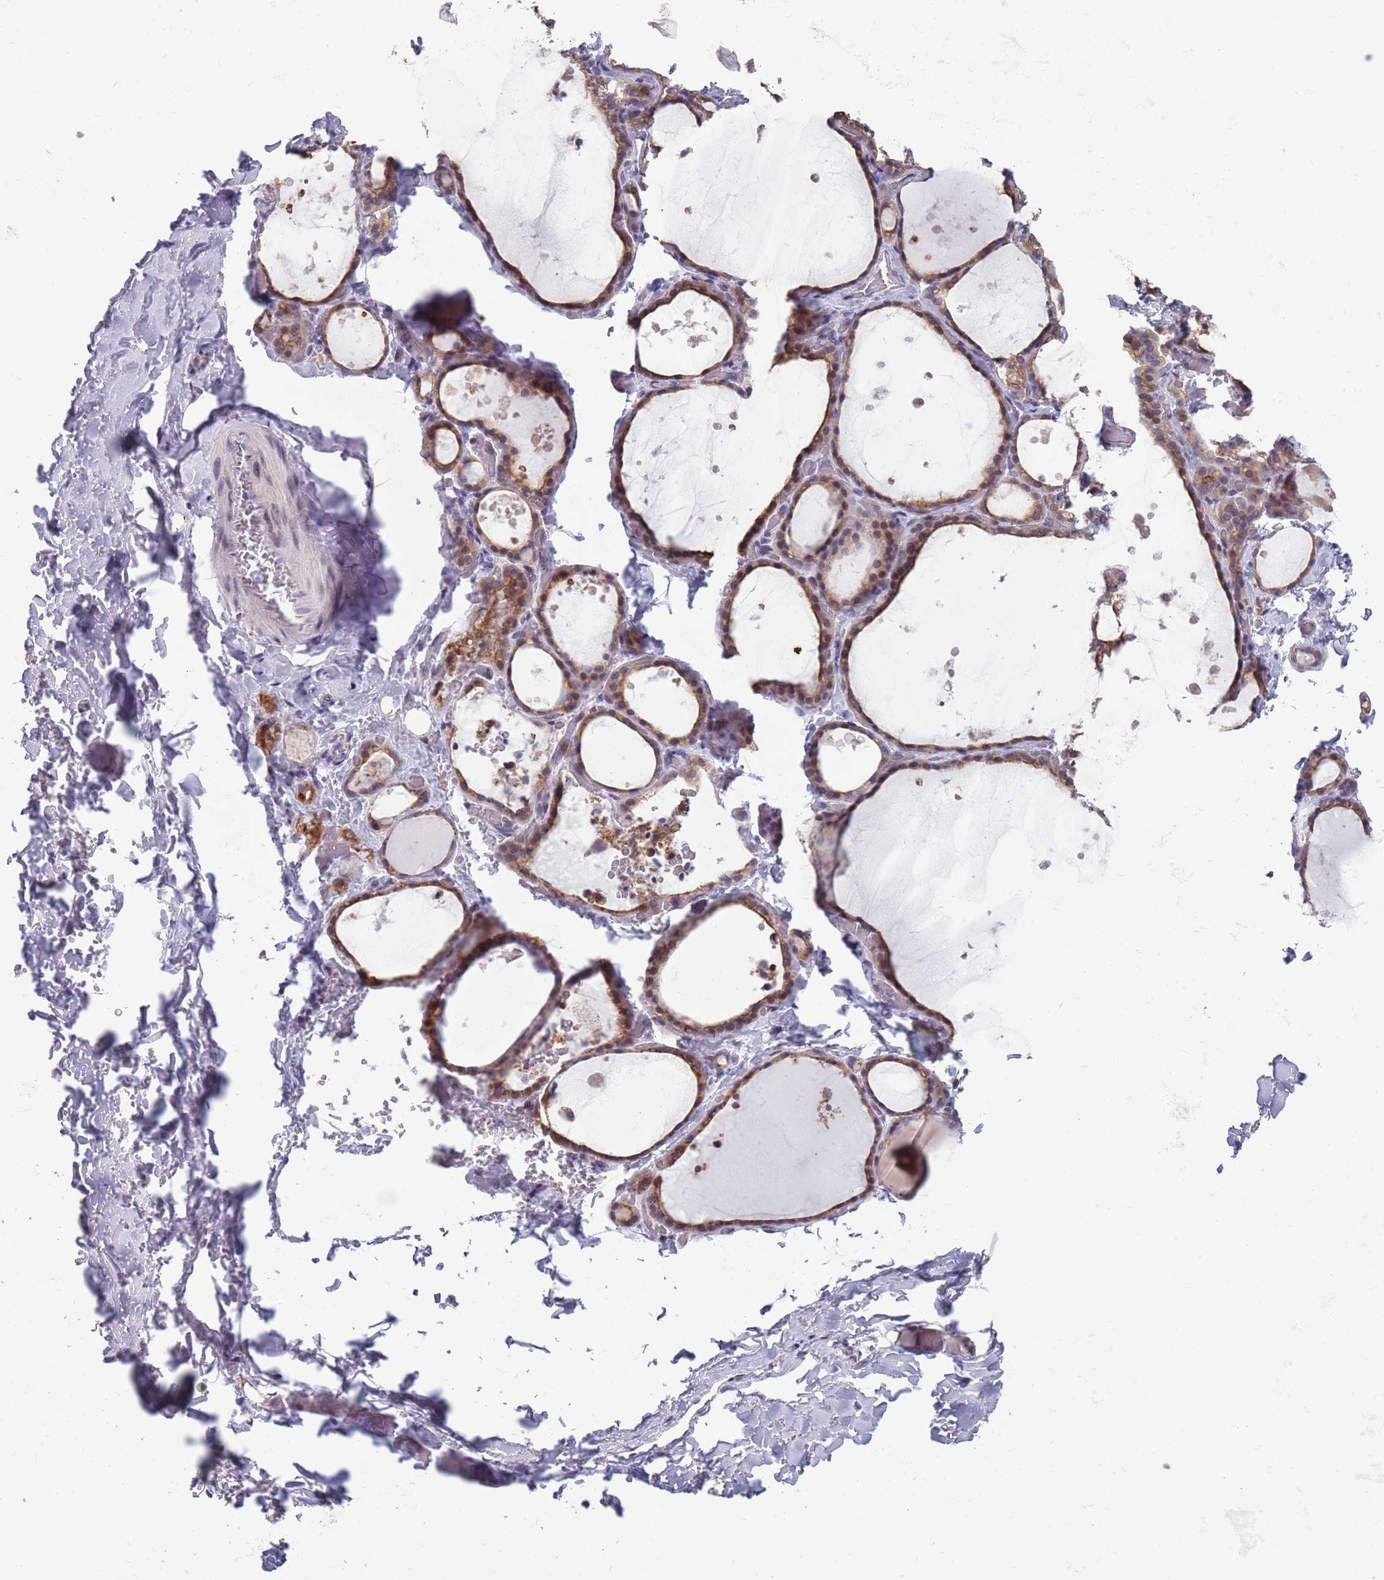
{"staining": {"intensity": "moderate", "quantity": ">75%", "location": "cytoplasmic/membranous,nuclear"}, "tissue": "thyroid gland", "cell_type": "Glandular cells", "image_type": "normal", "snomed": [{"axis": "morphology", "description": "Normal tissue, NOS"}, {"axis": "topography", "description": "Thyroid gland"}], "caption": "Unremarkable thyroid gland reveals moderate cytoplasmic/membranous,nuclear expression in about >75% of glandular cells, visualized by immunohistochemistry.", "gene": "ZKSCAN2", "patient": {"sex": "female", "age": 44}}